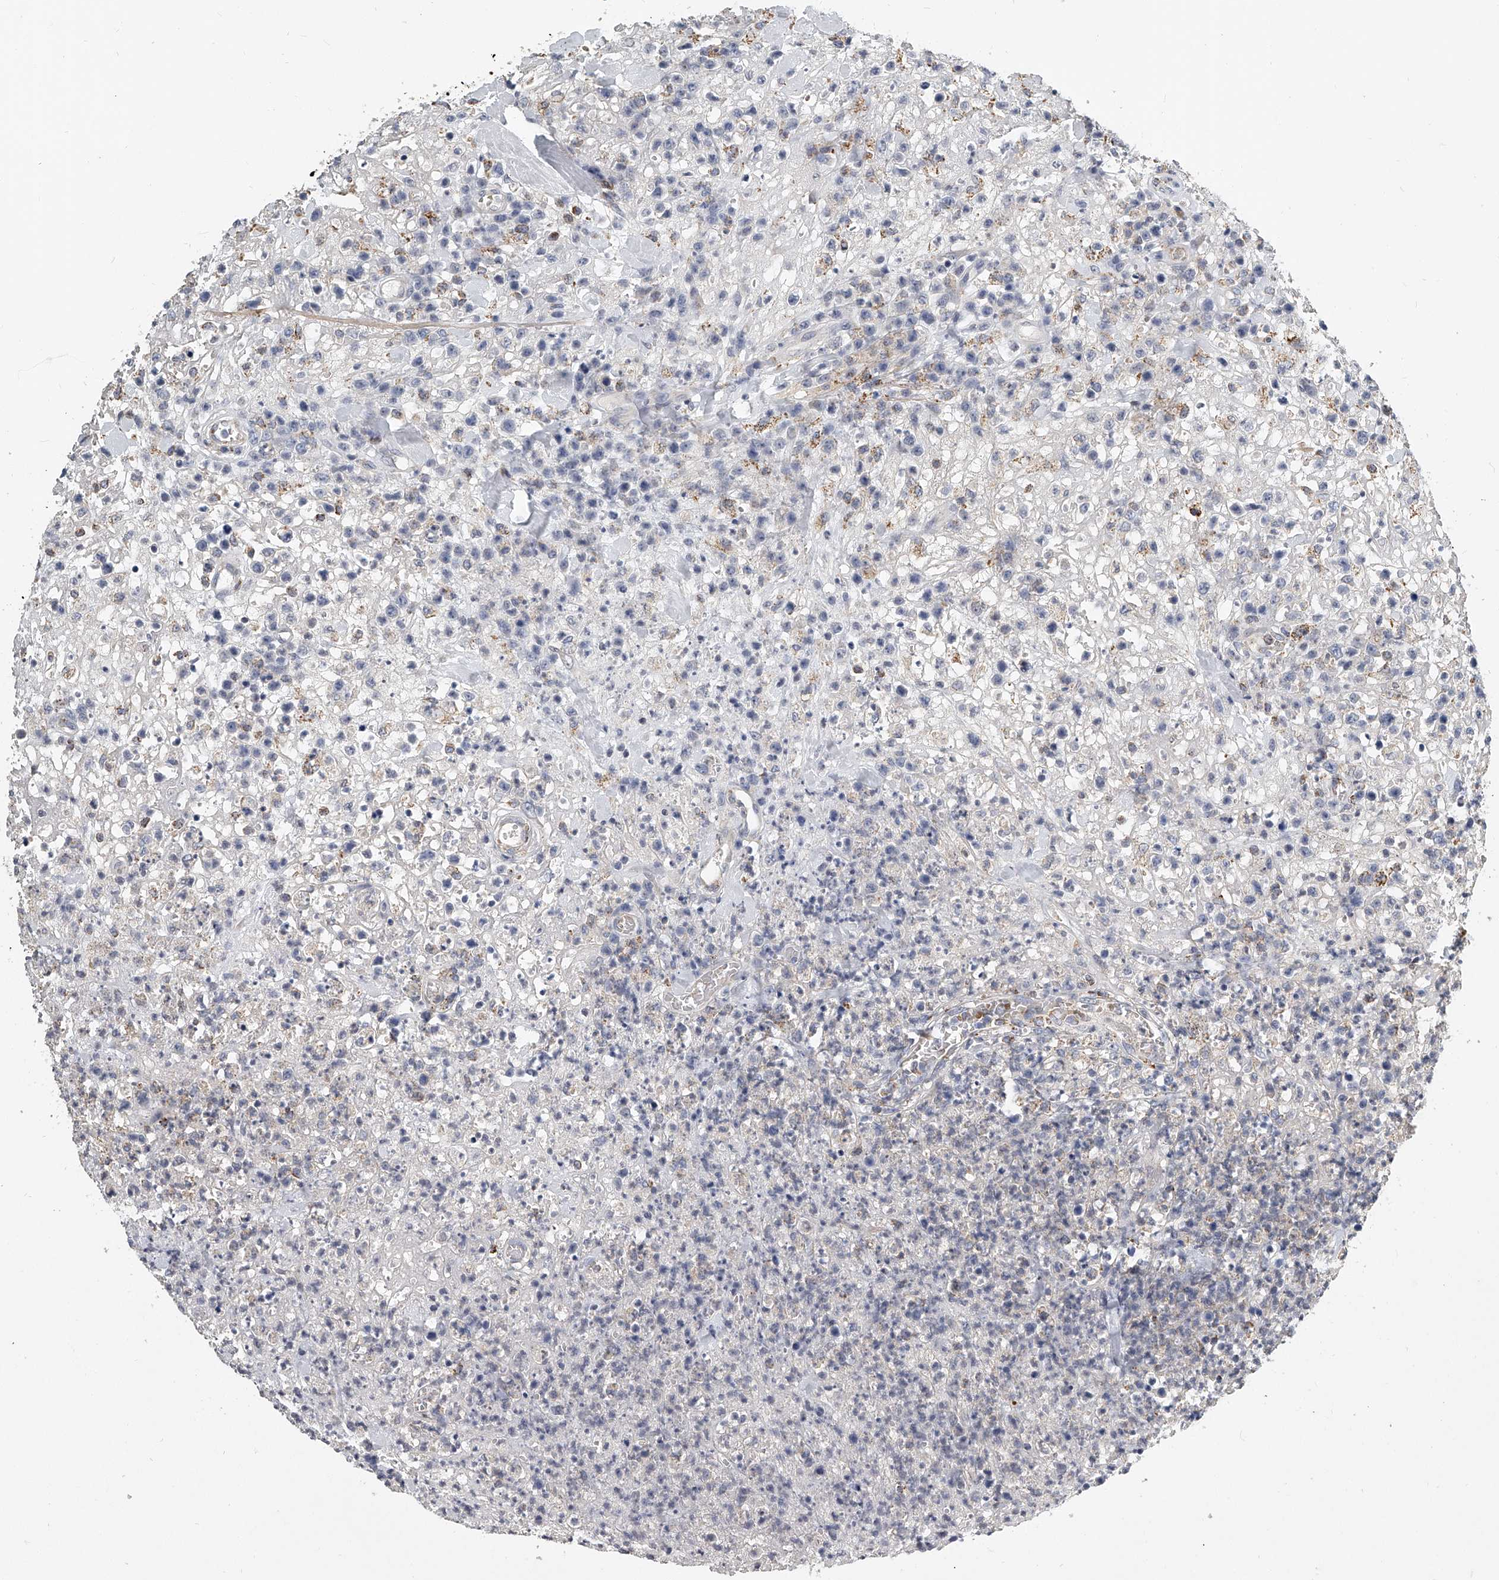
{"staining": {"intensity": "negative", "quantity": "none", "location": "none"}, "tissue": "lymphoma", "cell_type": "Tumor cells", "image_type": "cancer", "snomed": [{"axis": "morphology", "description": "Malignant lymphoma, non-Hodgkin's type, High grade"}, {"axis": "topography", "description": "Colon"}], "caption": "Immunohistochemical staining of human malignant lymphoma, non-Hodgkin's type (high-grade) shows no significant expression in tumor cells.", "gene": "KLHL7", "patient": {"sex": "female", "age": 53}}